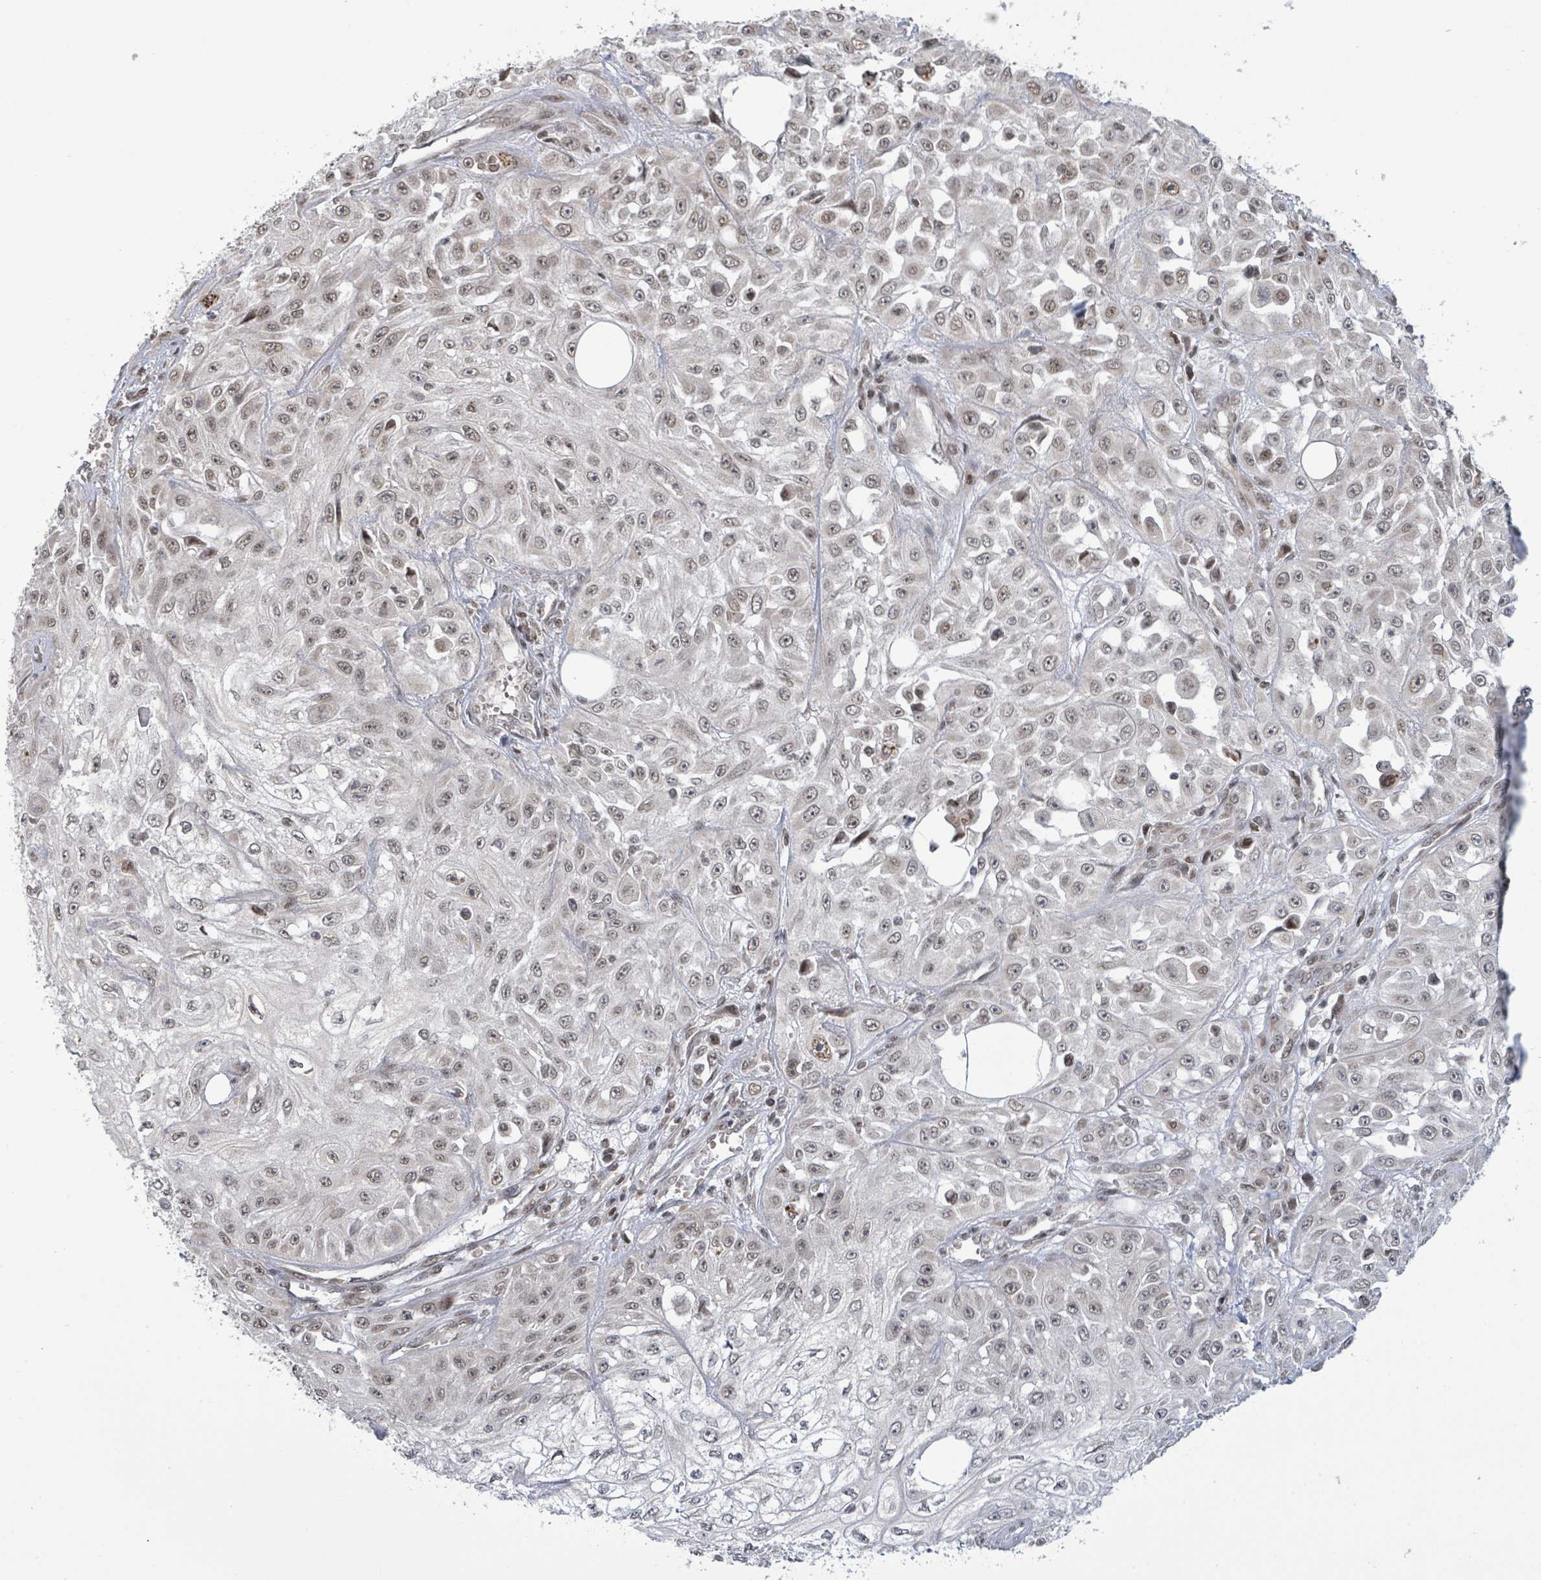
{"staining": {"intensity": "weak", "quantity": ">75%", "location": "nuclear"}, "tissue": "skin cancer", "cell_type": "Tumor cells", "image_type": "cancer", "snomed": [{"axis": "morphology", "description": "Squamous cell carcinoma, NOS"}, {"axis": "morphology", "description": "Squamous cell carcinoma, metastatic, NOS"}, {"axis": "topography", "description": "Skin"}, {"axis": "topography", "description": "Lymph node"}], "caption": "Skin cancer (squamous cell carcinoma) was stained to show a protein in brown. There is low levels of weak nuclear staining in approximately >75% of tumor cells.", "gene": "SBF2", "patient": {"sex": "male", "age": 75}}